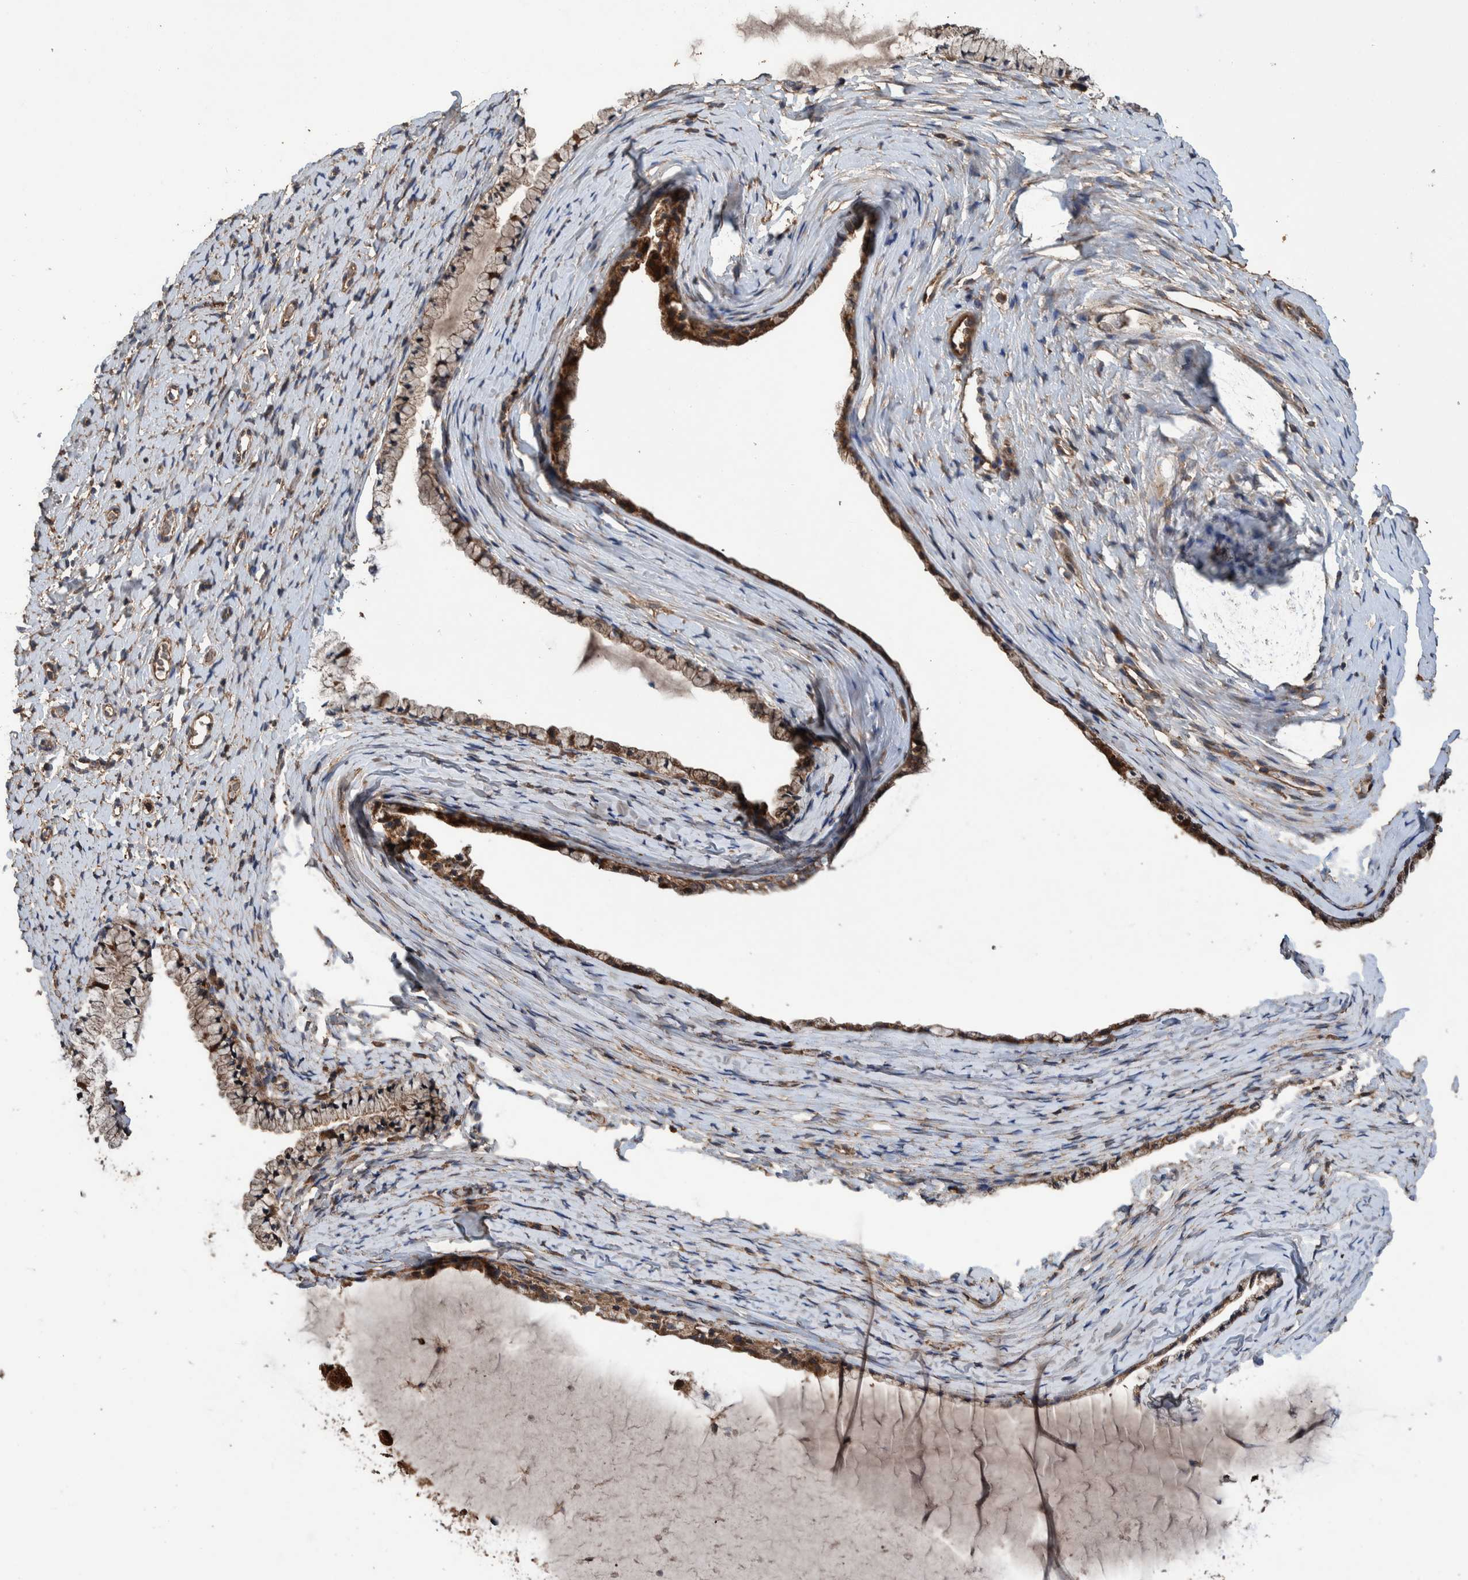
{"staining": {"intensity": "moderate", "quantity": ">75%", "location": "cytoplasmic/membranous"}, "tissue": "cervix", "cell_type": "Glandular cells", "image_type": "normal", "snomed": [{"axis": "morphology", "description": "Normal tissue, NOS"}, {"axis": "topography", "description": "Cervix"}], "caption": "The immunohistochemical stain shows moderate cytoplasmic/membranous staining in glandular cells of unremarkable cervix. (IHC, brightfield microscopy, high magnification).", "gene": "ENSG00000251537", "patient": {"sex": "female", "age": 72}}